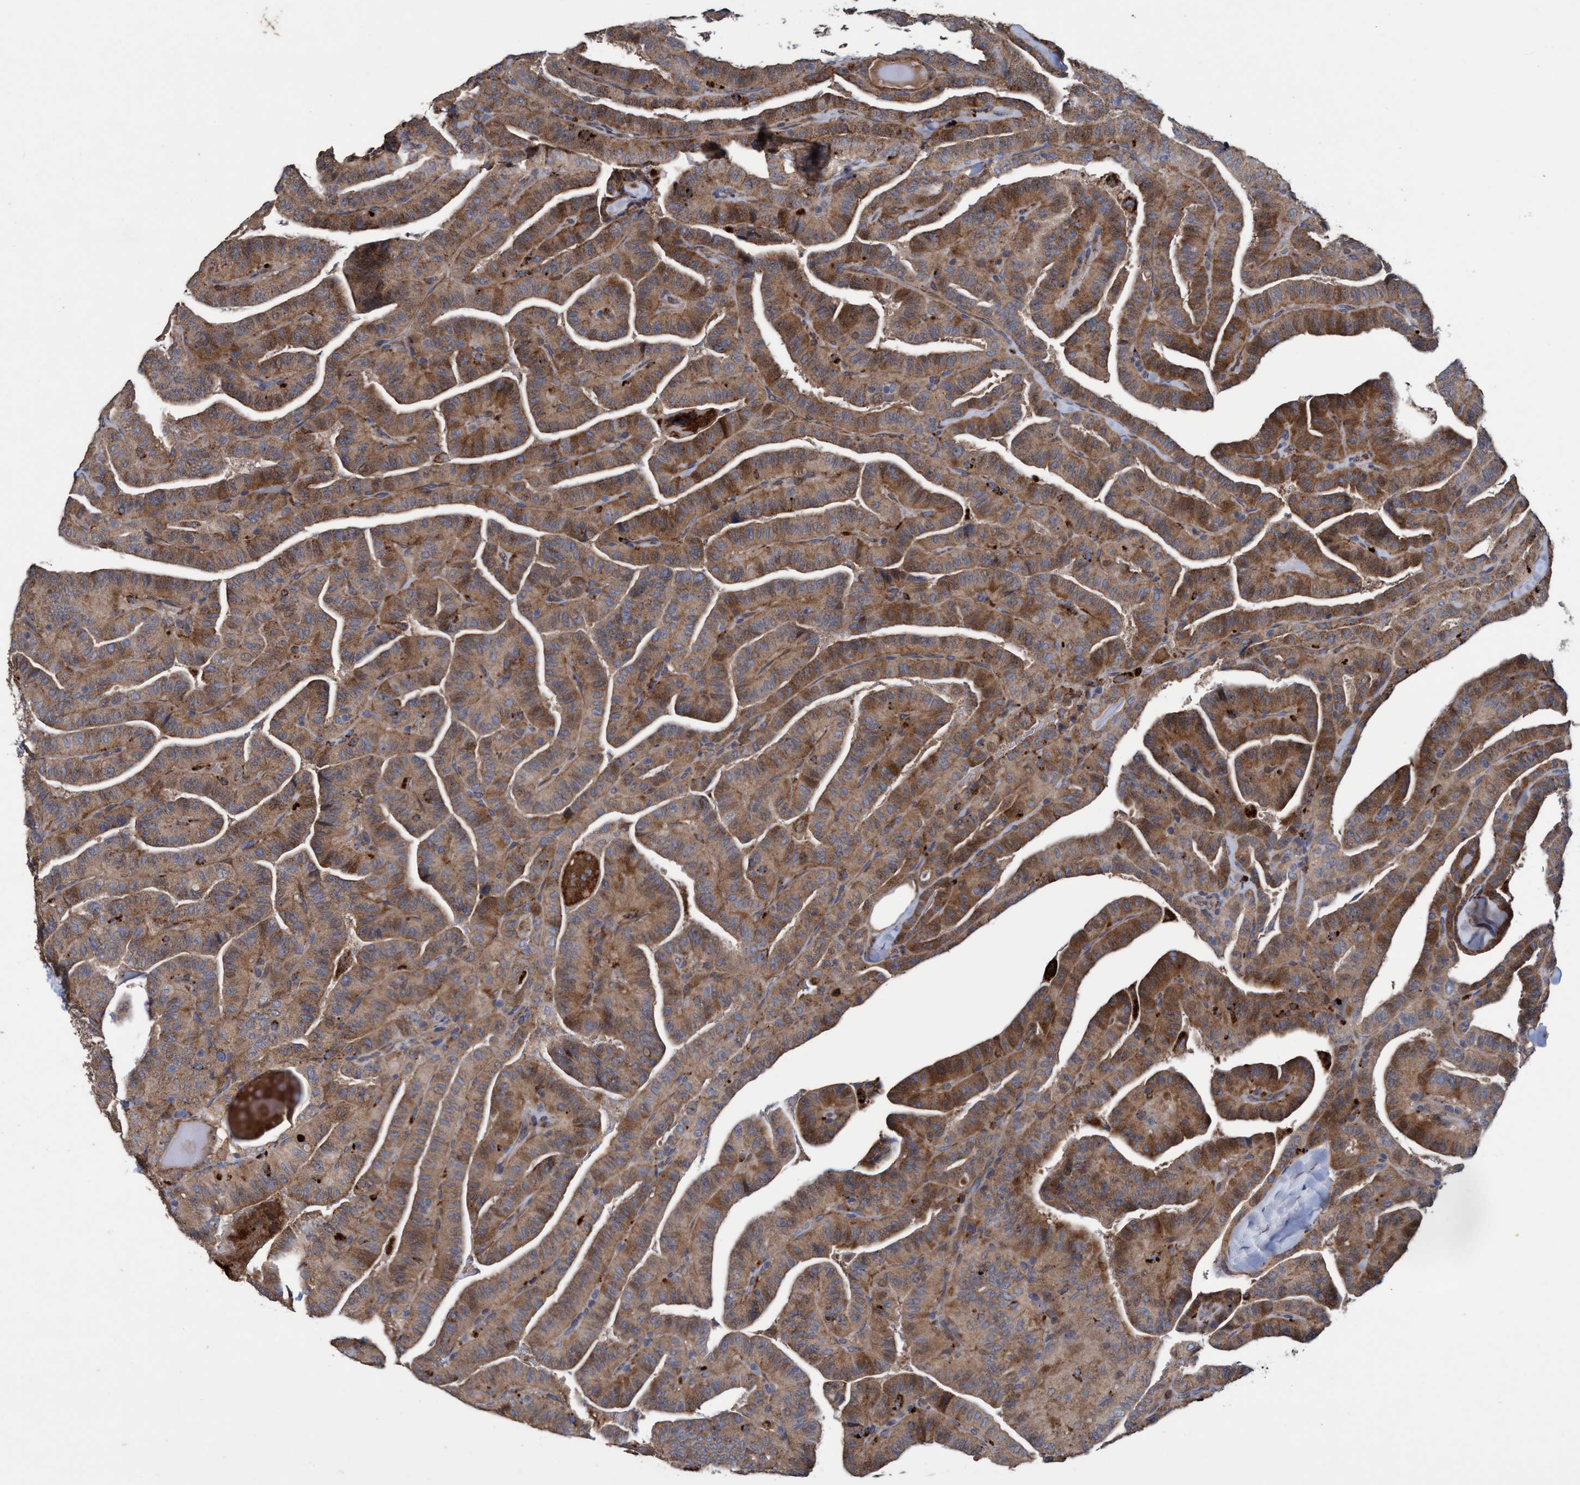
{"staining": {"intensity": "moderate", "quantity": ">75%", "location": "cytoplasmic/membranous"}, "tissue": "thyroid cancer", "cell_type": "Tumor cells", "image_type": "cancer", "snomed": [{"axis": "morphology", "description": "Papillary adenocarcinoma, NOS"}, {"axis": "topography", "description": "Thyroid gland"}], "caption": "A micrograph showing moderate cytoplasmic/membranous positivity in approximately >75% of tumor cells in thyroid cancer (papillary adenocarcinoma), as visualized by brown immunohistochemical staining.", "gene": "BBS9", "patient": {"sex": "male", "age": 77}}